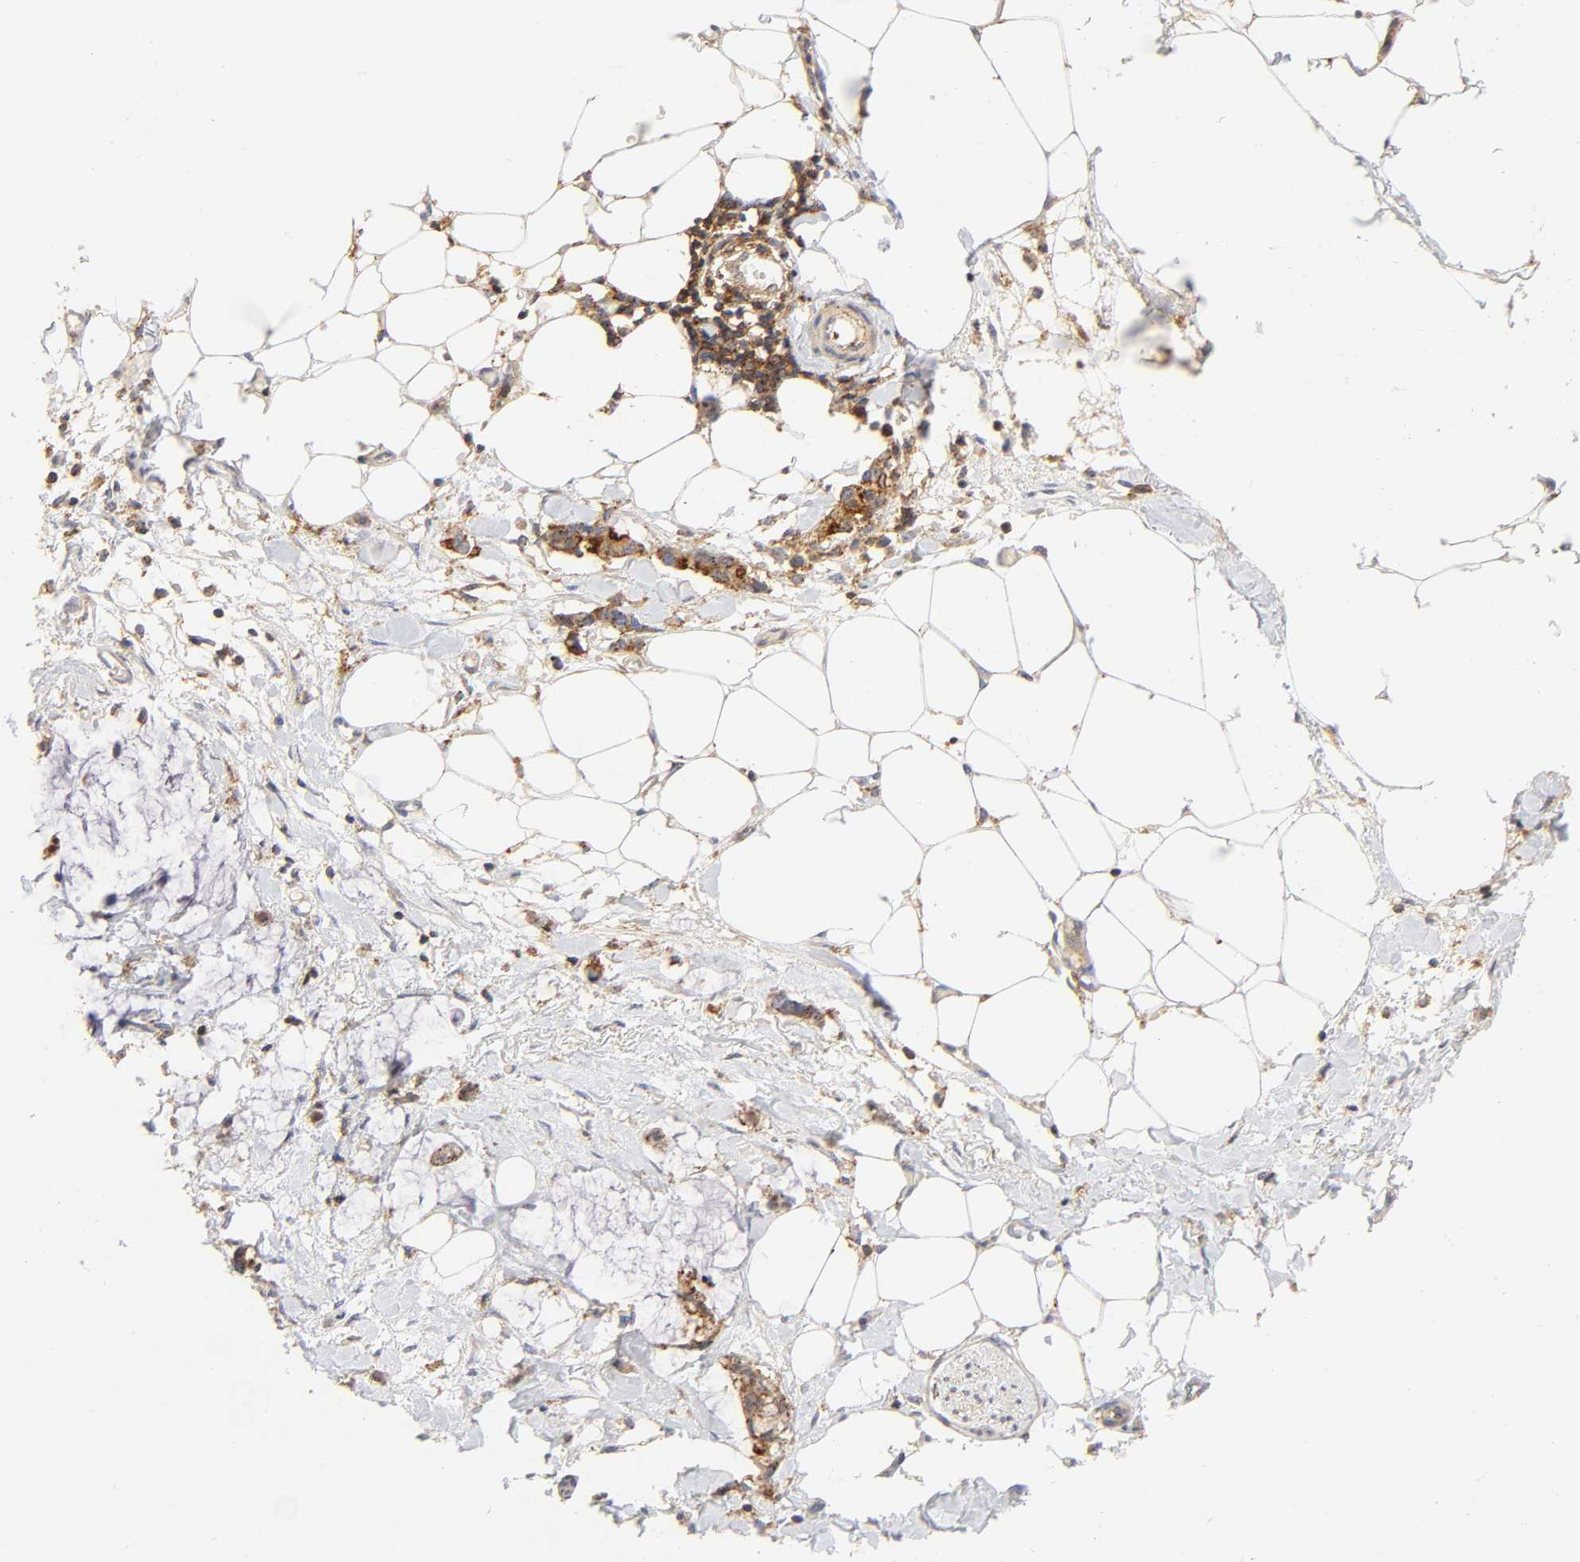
{"staining": {"intensity": "negative", "quantity": "none", "location": "none"}, "tissue": "adipose tissue", "cell_type": "Adipocytes", "image_type": "normal", "snomed": [{"axis": "morphology", "description": "Normal tissue, NOS"}, {"axis": "morphology", "description": "Adenocarcinoma, NOS"}, {"axis": "topography", "description": "Colon"}, {"axis": "topography", "description": "Peripheral nerve tissue"}], "caption": "Protein analysis of unremarkable adipose tissue reveals no significant expression in adipocytes.", "gene": "ANXA7", "patient": {"sex": "male", "age": 14}}